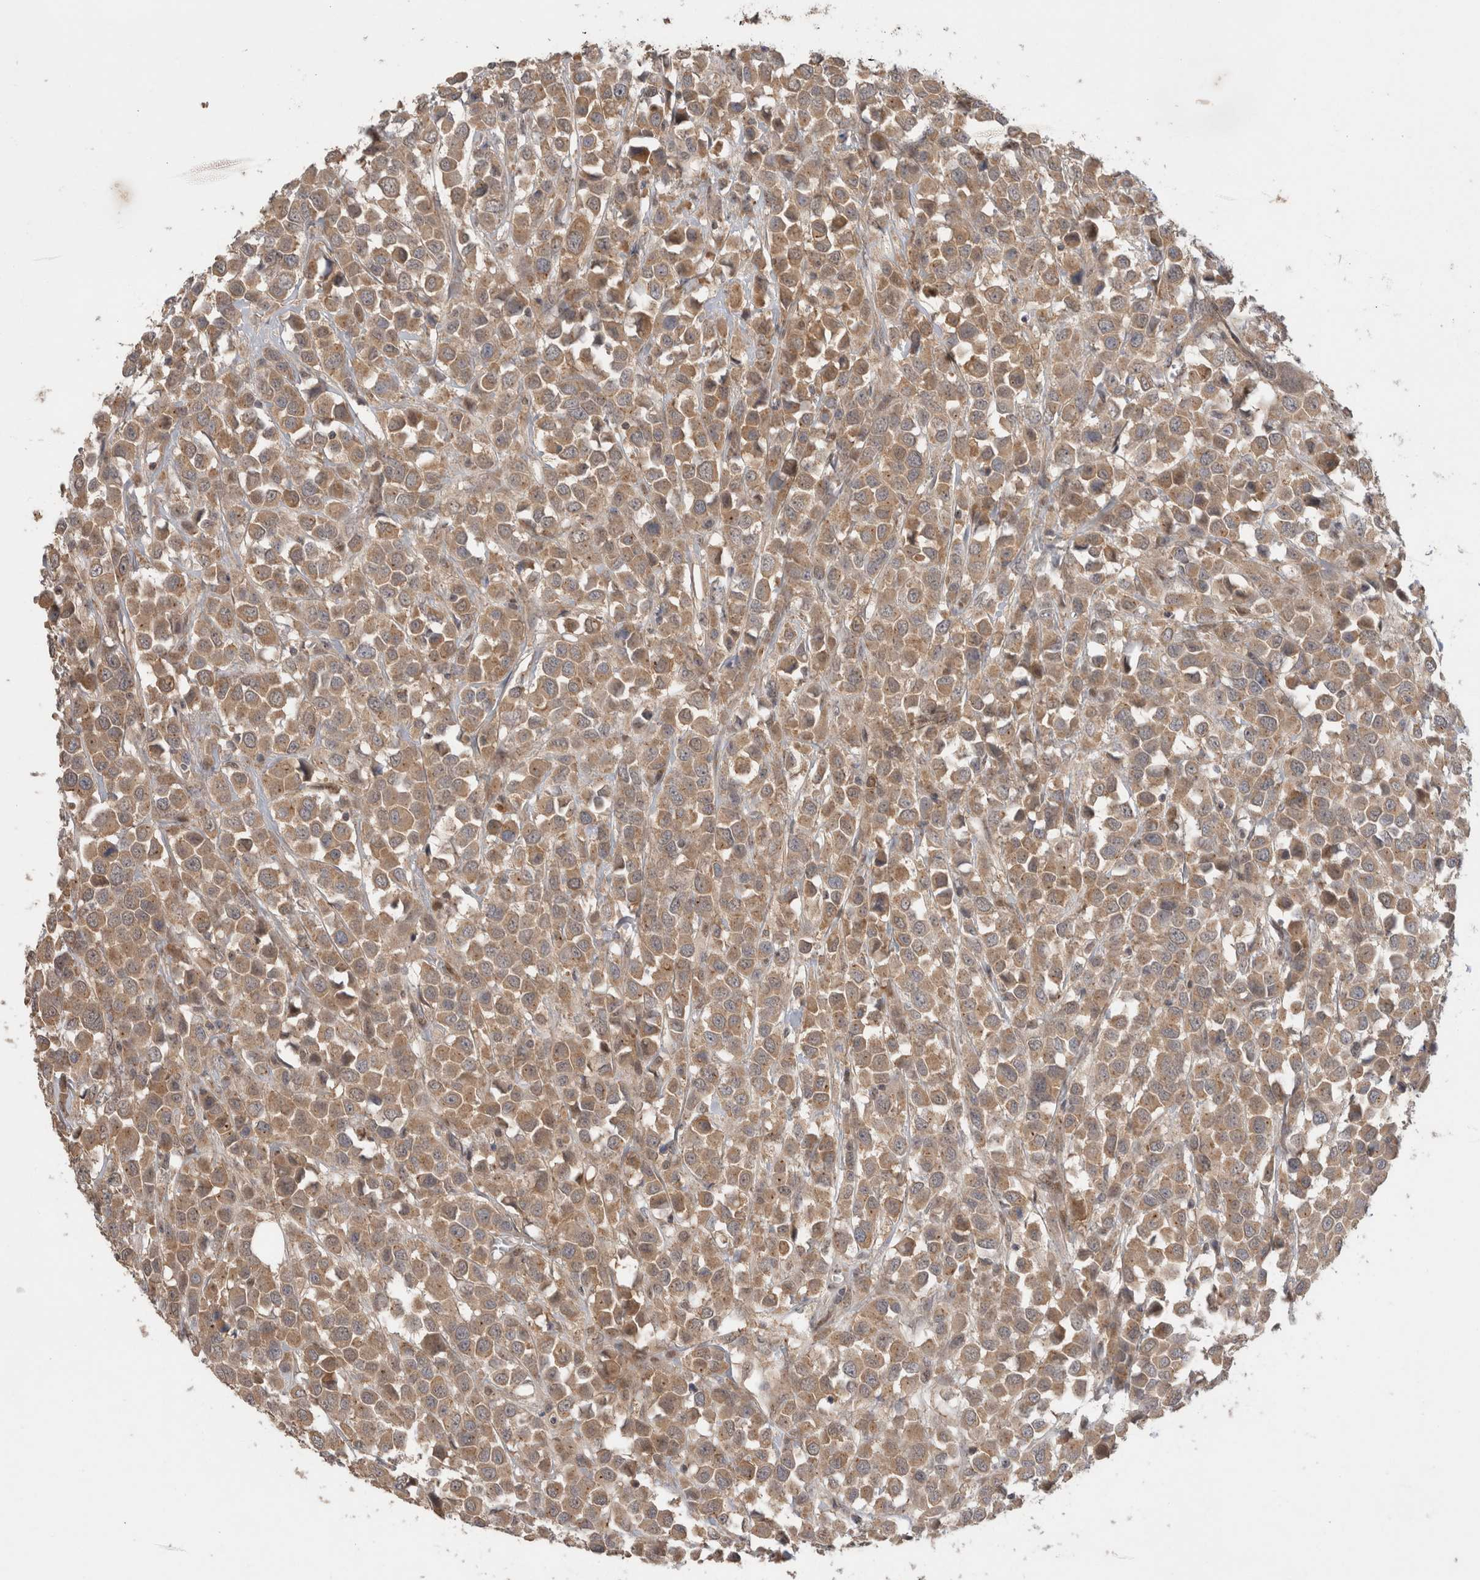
{"staining": {"intensity": "moderate", "quantity": ">75%", "location": "cytoplasmic/membranous"}, "tissue": "breast cancer", "cell_type": "Tumor cells", "image_type": "cancer", "snomed": [{"axis": "morphology", "description": "Duct carcinoma"}, {"axis": "topography", "description": "Breast"}], "caption": "High-magnification brightfield microscopy of breast cancer stained with DAB (3,3'-diaminobenzidine) (brown) and counterstained with hematoxylin (blue). tumor cells exhibit moderate cytoplasmic/membranous positivity is identified in about>75% of cells.", "gene": "SLC29A1", "patient": {"sex": "female", "age": 61}}